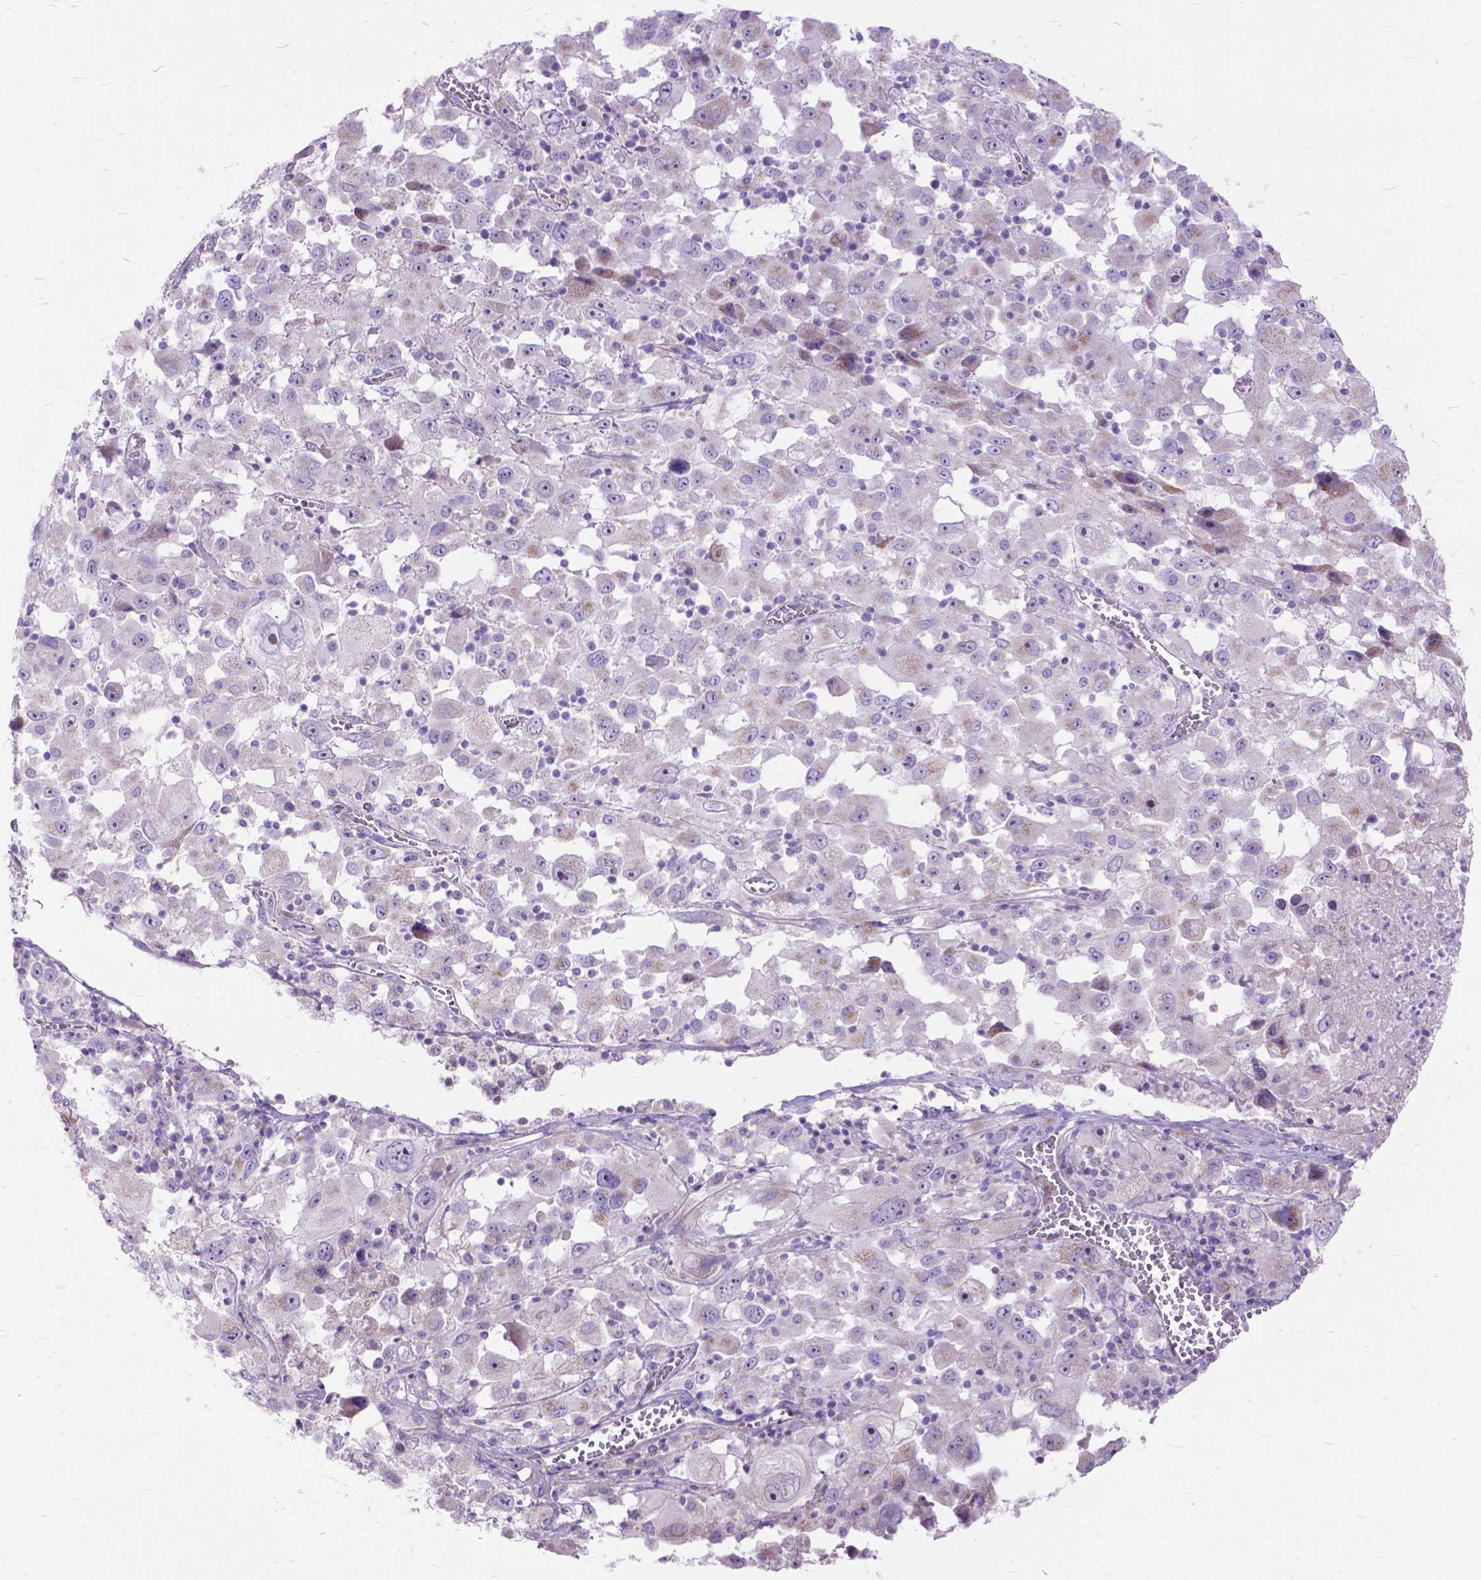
{"staining": {"intensity": "weak", "quantity": "<25%", "location": "cytoplasmic/membranous"}, "tissue": "melanoma", "cell_type": "Tumor cells", "image_type": "cancer", "snomed": [{"axis": "morphology", "description": "Malignant melanoma, Metastatic site"}, {"axis": "topography", "description": "Soft tissue"}], "caption": "Immunohistochemistry photomicrograph of neoplastic tissue: human malignant melanoma (metastatic site) stained with DAB (3,3'-diaminobenzidine) exhibits no significant protein positivity in tumor cells. (DAB IHC, high magnification).", "gene": "CTAG2", "patient": {"sex": "male", "age": 50}}